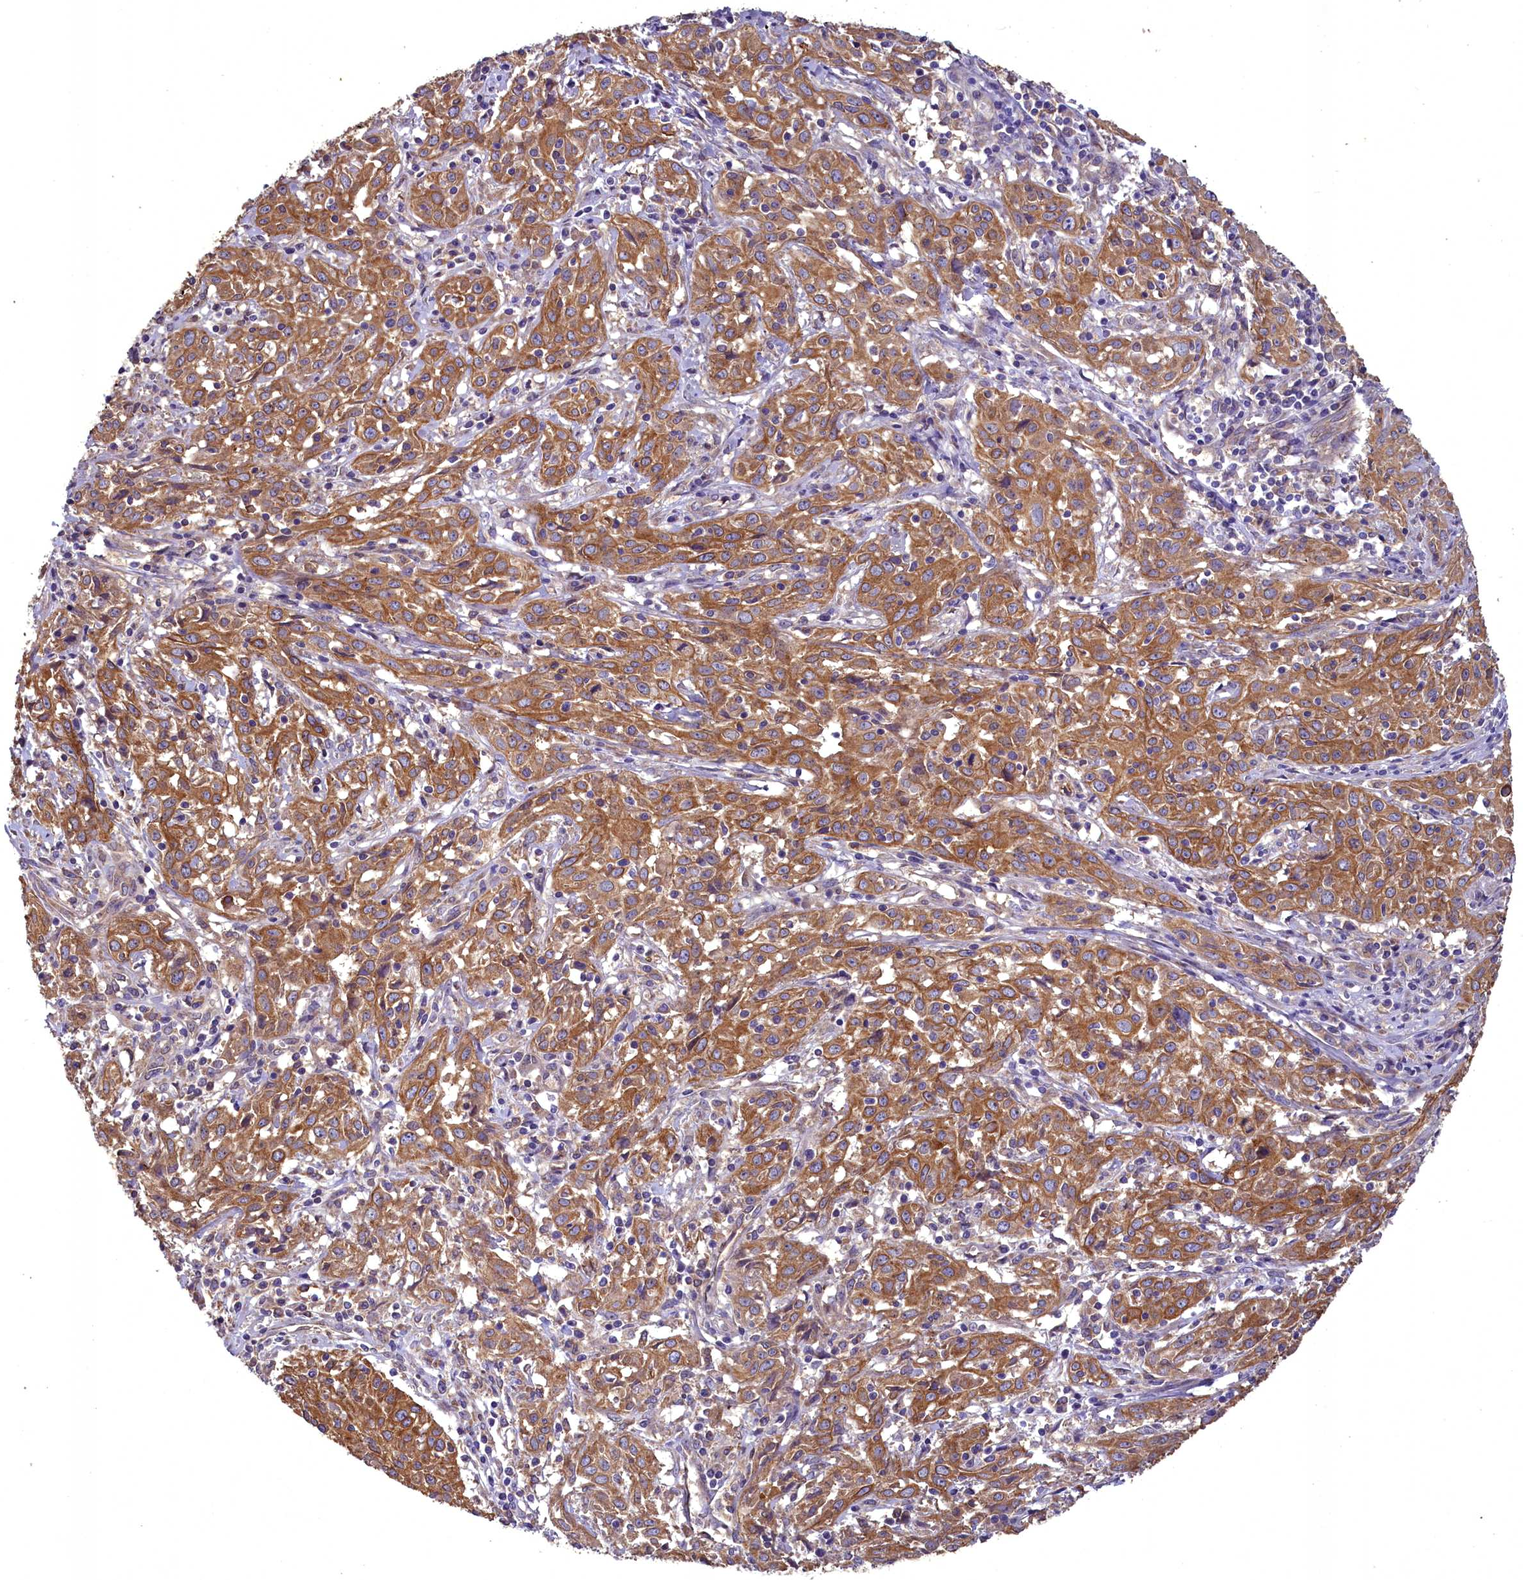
{"staining": {"intensity": "moderate", "quantity": ">75%", "location": "cytoplasmic/membranous"}, "tissue": "cervical cancer", "cell_type": "Tumor cells", "image_type": "cancer", "snomed": [{"axis": "morphology", "description": "Squamous cell carcinoma, NOS"}, {"axis": "topography", "description": "Cervix"}], "caption": "Immunohistochemistry (IHC) staining of cervical cancer (squamous cell carcinoma), which exhibits medium levels of moderate cytoplasmic/membranous staining in approximately >75% of tumor cells indicating moderate cytoplasmic/membranous protein positivity. The staining was performed using DAB (3,3'-diaminobenzidine) (brown) for protein detection and nuclei were counterstained in hematoxylin (blue).", "gene": "ACAD8", "patient": {"sex": "female", "age": 57}}